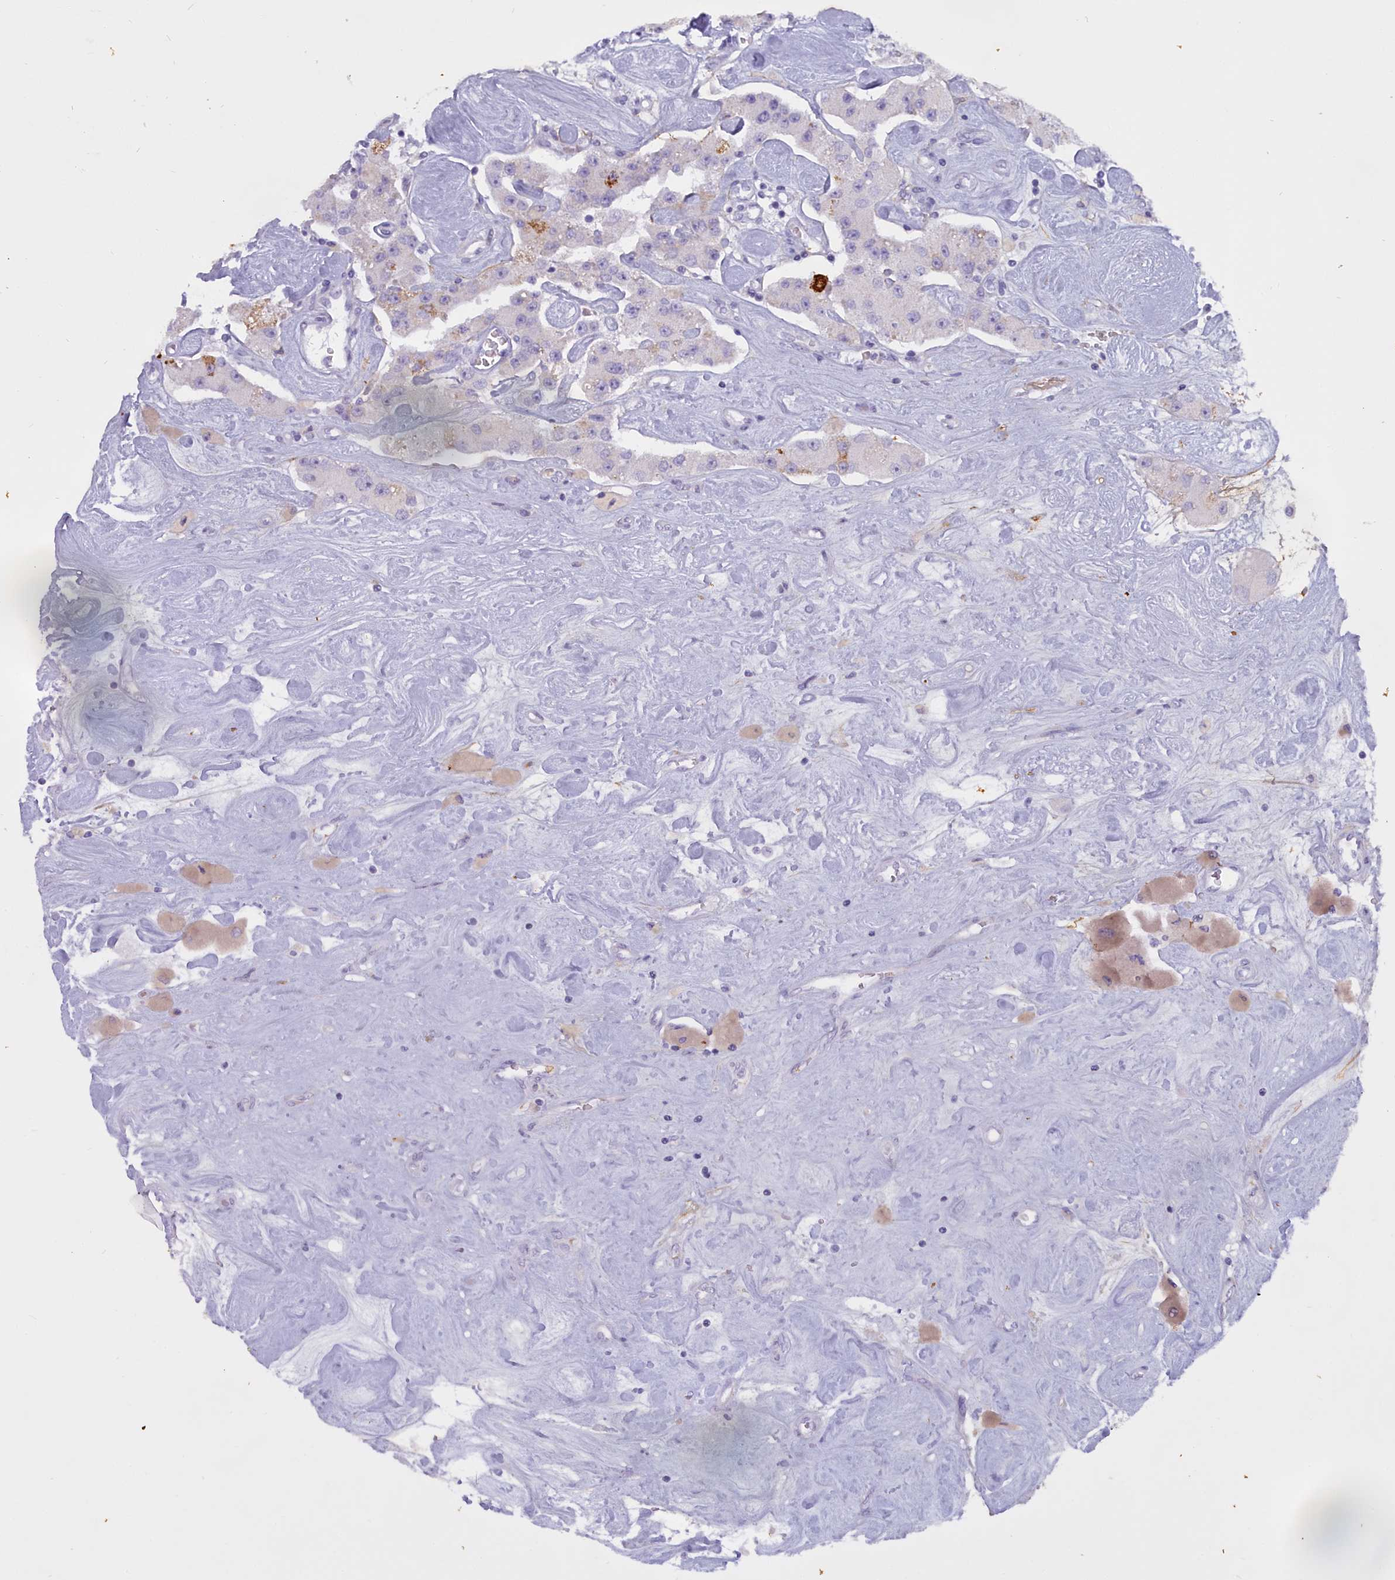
{"staining": {"intensity": "negative", "quantity": "none", "location": "none"}, "tissue": "carcinoid", "cell_type": "Tumor cells", "image_type": "cancer", "snomed": [{"axis": "morphology", "description": "Carcinoid, malignant, NOS"}, {"axis": "topography", "description": "Pancreas"}], "caption": "DAB (3,3'-diaminobenzidine) immunohistochemical staining of malignant carcinoid demonstrates no significant expression in tumor cells. (Brightfield microscopy of DAB (3,3'-diaminobenzidine) IHC at high magnification).", "gene": "OSTN", "patient": {"sex": "male", "age": 41}}